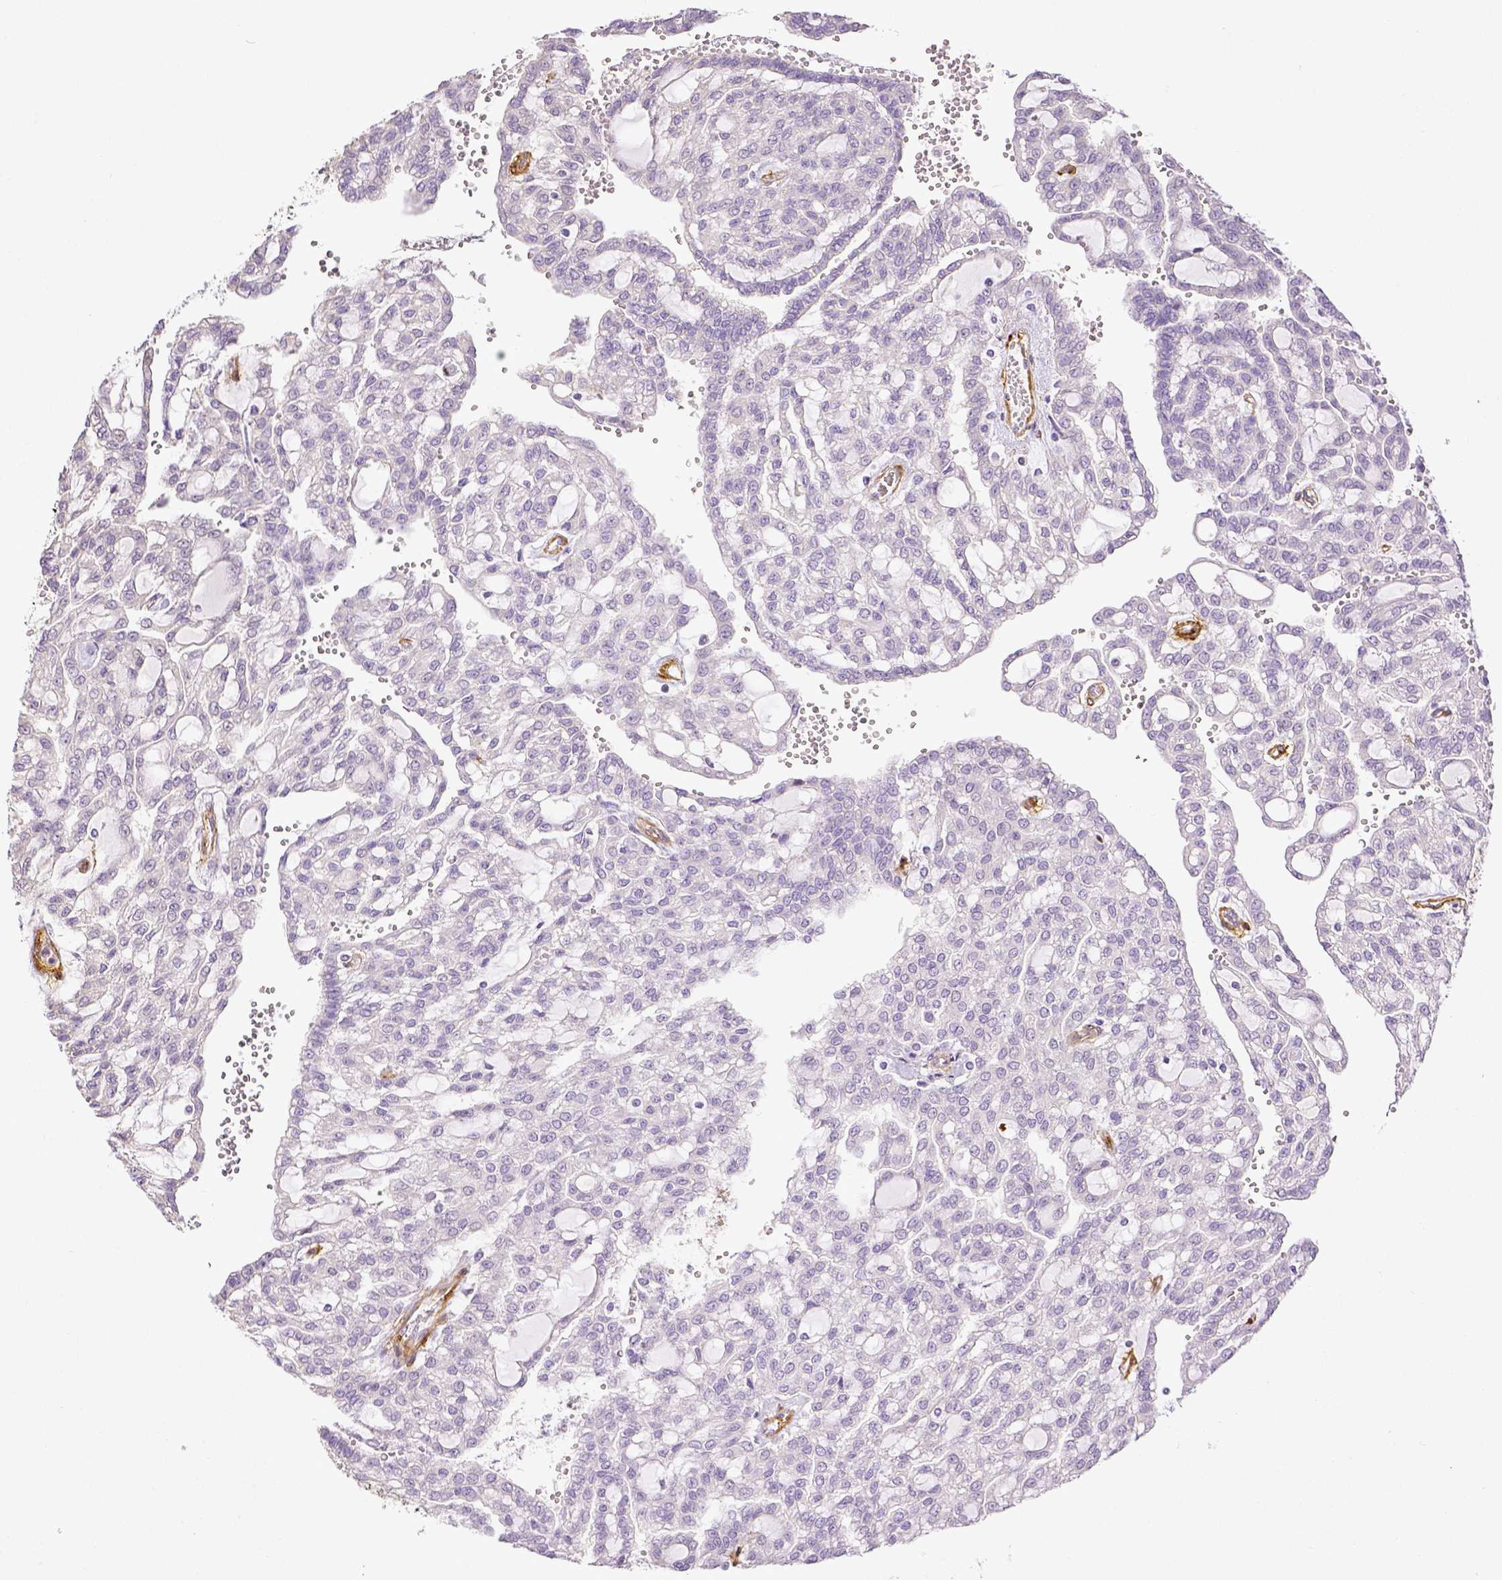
{"staining": {"intensity": "negative", "quantity": "none", "location": "none"}, "tissue": "renal cancer", "cell_type": "Tumor cells", "image_type": "cancer", "snomed": [{"axis": "morphology", "description": "Adenocarcinoma, NOS"}, {"axis": "topography", "description": "Kidney"}], "caption": "Renal cancer (adenocarcinoma) was stained to show a protein in brown. There is no significant expression in tumor cells.", "gene": "THY1", "patient": {"sex": "male", "age": 63}}